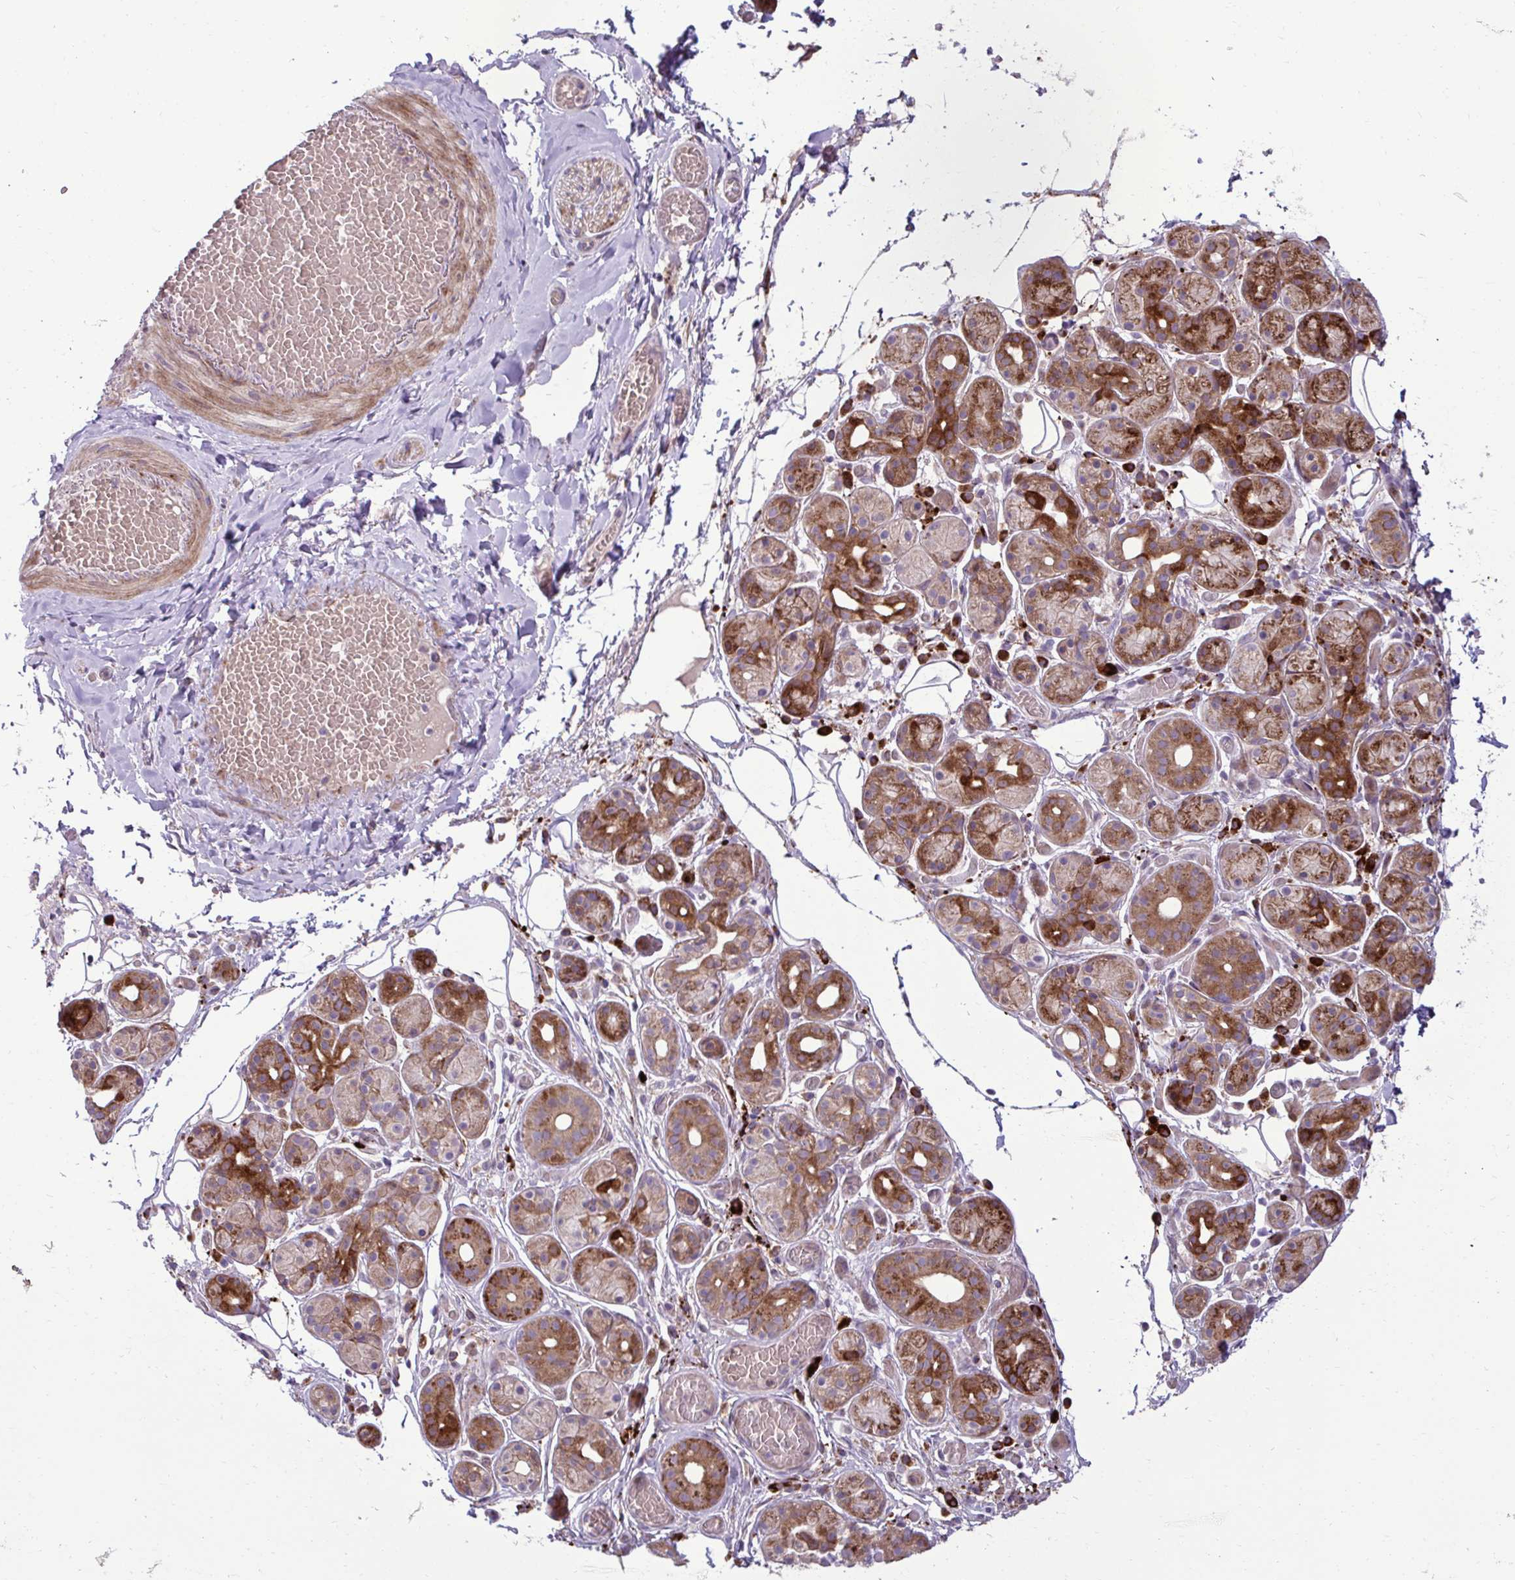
{"staining": {"intensity": "strong", "quantity": ">75%", "location": "cytoplasmic/membranous"}, "tissue": "salivary gland", "cell_type": "Glandular cells", "image_type": "normal", "snomed": [{"axis": "morphology", "description": "Normal tissue, NOS"}, {"axis": "topography", "description": "Salivary gland"}, {"axis": "topography", "description": "Peripheral nerve tissue"}], "caption": "Salivary gland stained with immunohistochemistry (IHC) displays strong cytoplasmic/membranous positivity in approximately >75% of glandular cells.", "gene": "LIMS1", "patient": {"sex": "male", "age": 71}}